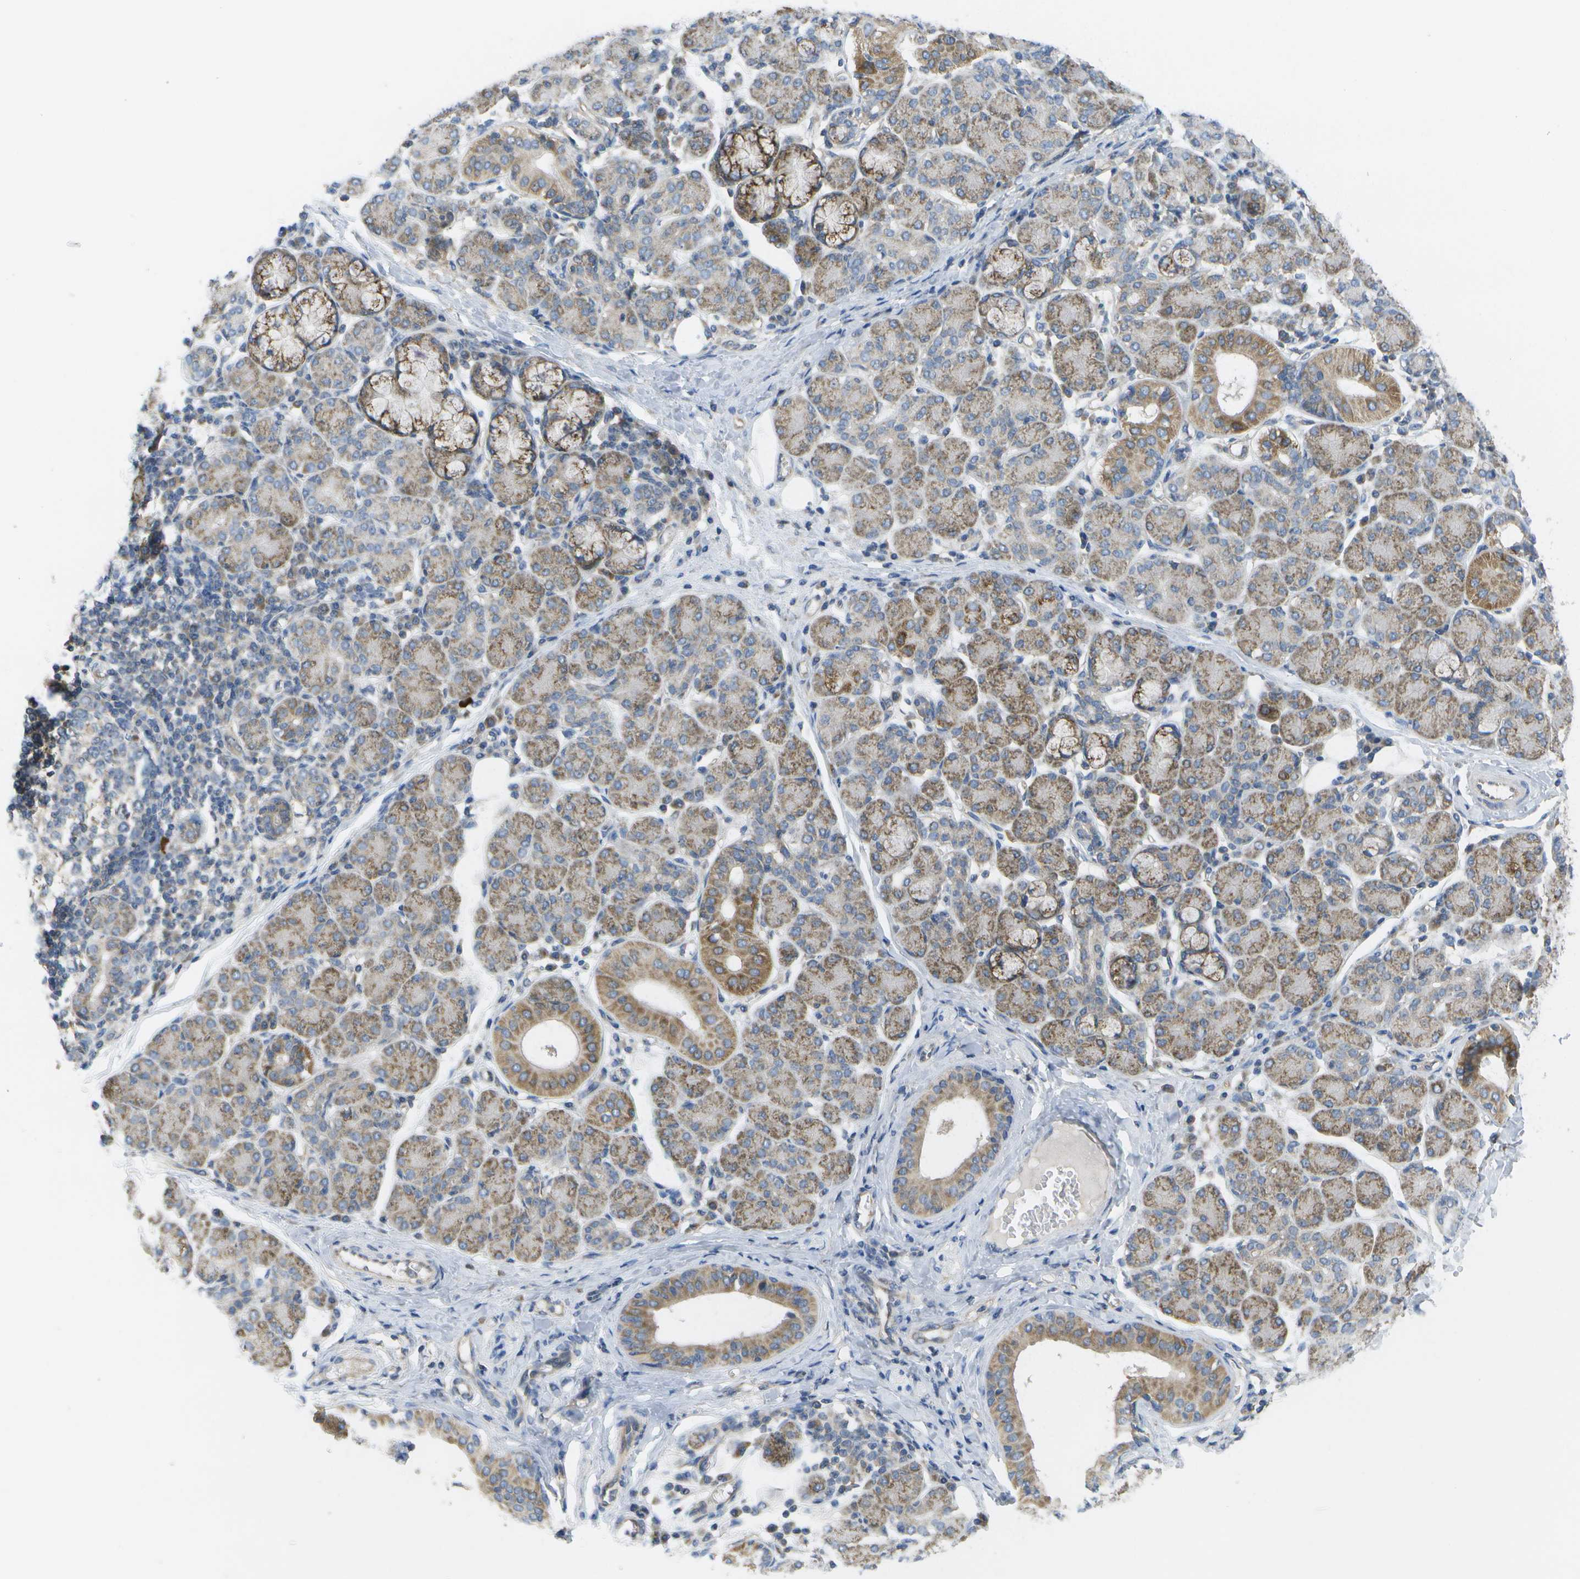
{"staining": {"intensity": "moderate", "quantity": "25%-75%", "location": "cytoplasmic/membranous"}, "tissue": "salivary gland", "cell_type": "Glandular cells", "image_type": "normal", "snomed": [{"axis": "morphology", "description": "Normal tissue, NOS"}, {"axis": "morphology", "description": "Inflammation, NOS"}, {"axis": "topography", "description": "Lymph node"}, {"axis": "topography", "description": "Salivary gland"}], "caption": "Normal salivary gland reveals moderate cytoplasmic/membranous positivity in about 25%-75% of glandular cells, visualized by immunohistochemistry. Using DAB (brown) and hematoxylin (blue) stains, captured at high magnification using brightfield microscopy.", "gene": "DPM3", "patient": {"sex": "male", "age": 3}}